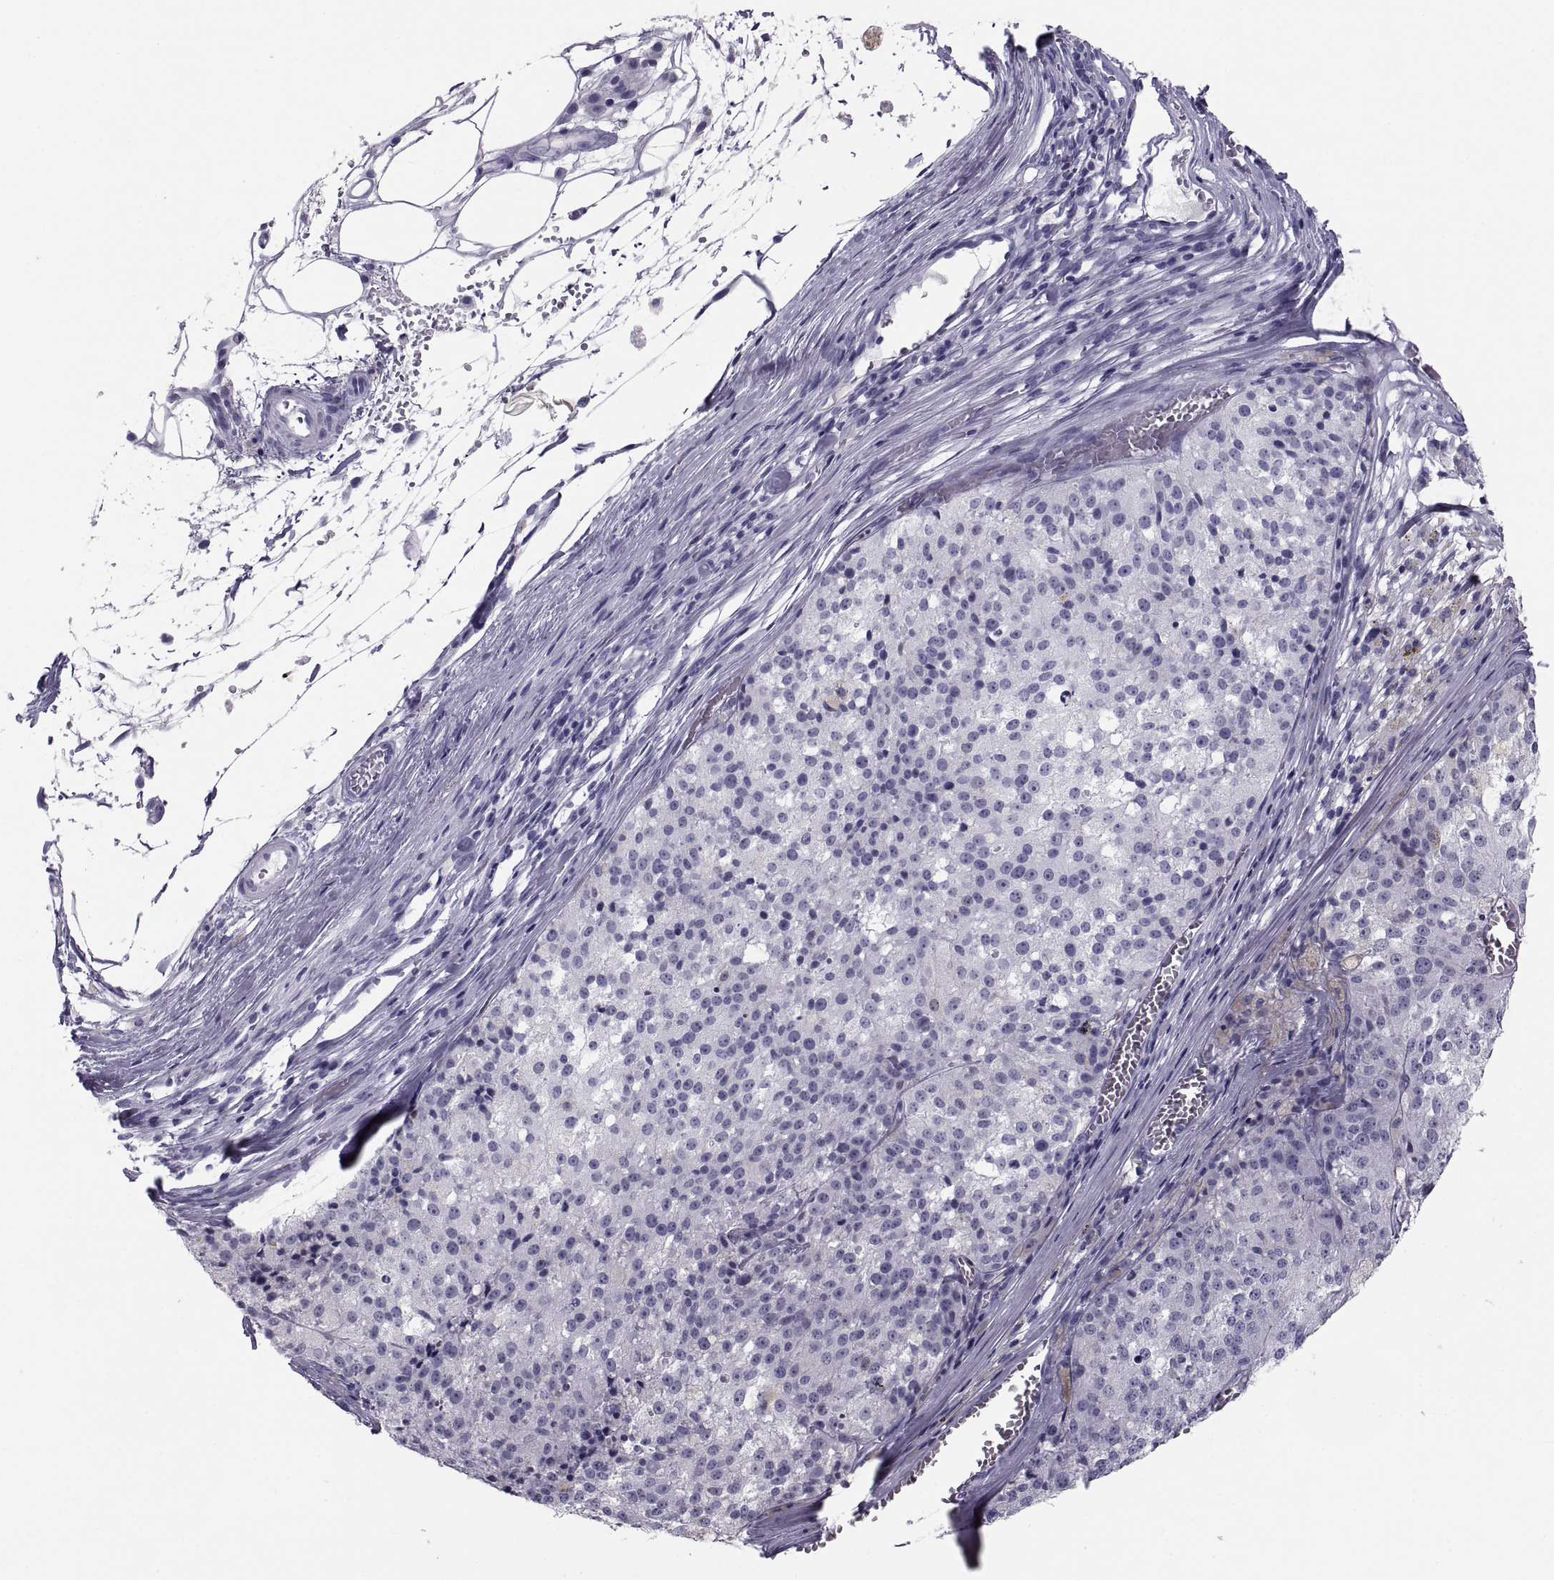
{"staining": {"intensity": "negative", "quantity": "none", "location": "none"}, "tissue": "melanoma", "cell_type": "Tumor cells", "image_type": "cancer", "snomed": [{"axis": "morphology", "description": "Malignant melanoma, Metastatic site"}, {"axis": "topography", "description": "Lymph node"}], "caption": "Human melanoma stained for a protein using immunohistochemistry reveals no expression in tumor cells.", "gene": "CRISP1", "patient": {"sex": "female", "age": 64}}